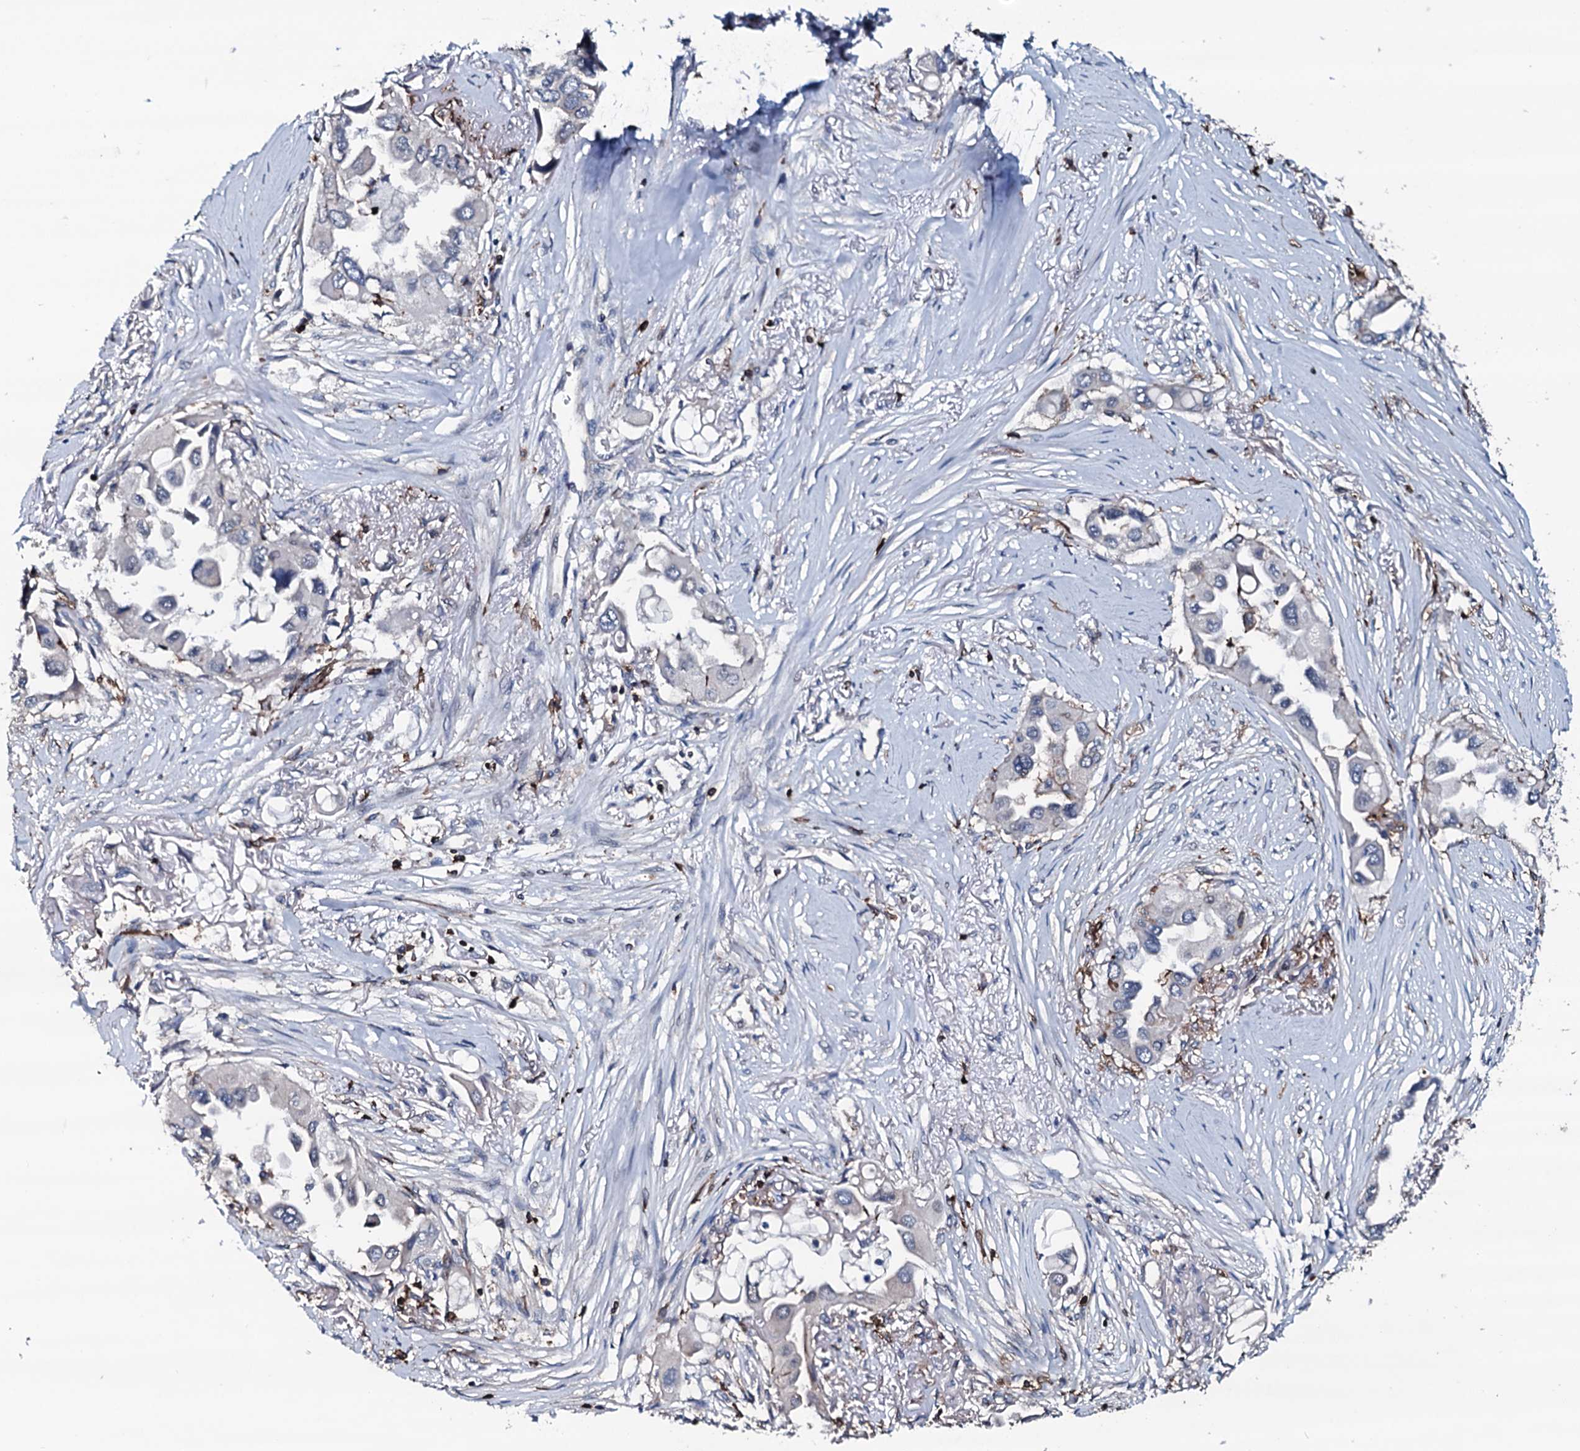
{"staining": {"intensity": "negative", "quantity": "none", "location": "none"}, "tissue": "lung cancer", "cell_type": "Tumor cells", "image_type": "cancer", "snomed": [{"axis": "morphology", "description": "Adenocarcinoma, NOS"}, {"axis": "topography", "description": "Lung"}], "caption": "Immunohistochemistry image of neoplastic tissue: human lung adenocarcinoma stained with DAB (3,3'-diaminobenzidine) shows no significant protein staining in tumor cells.", "gene": "OGFOD2", "patient": {"sex": "female", "age": 76}}